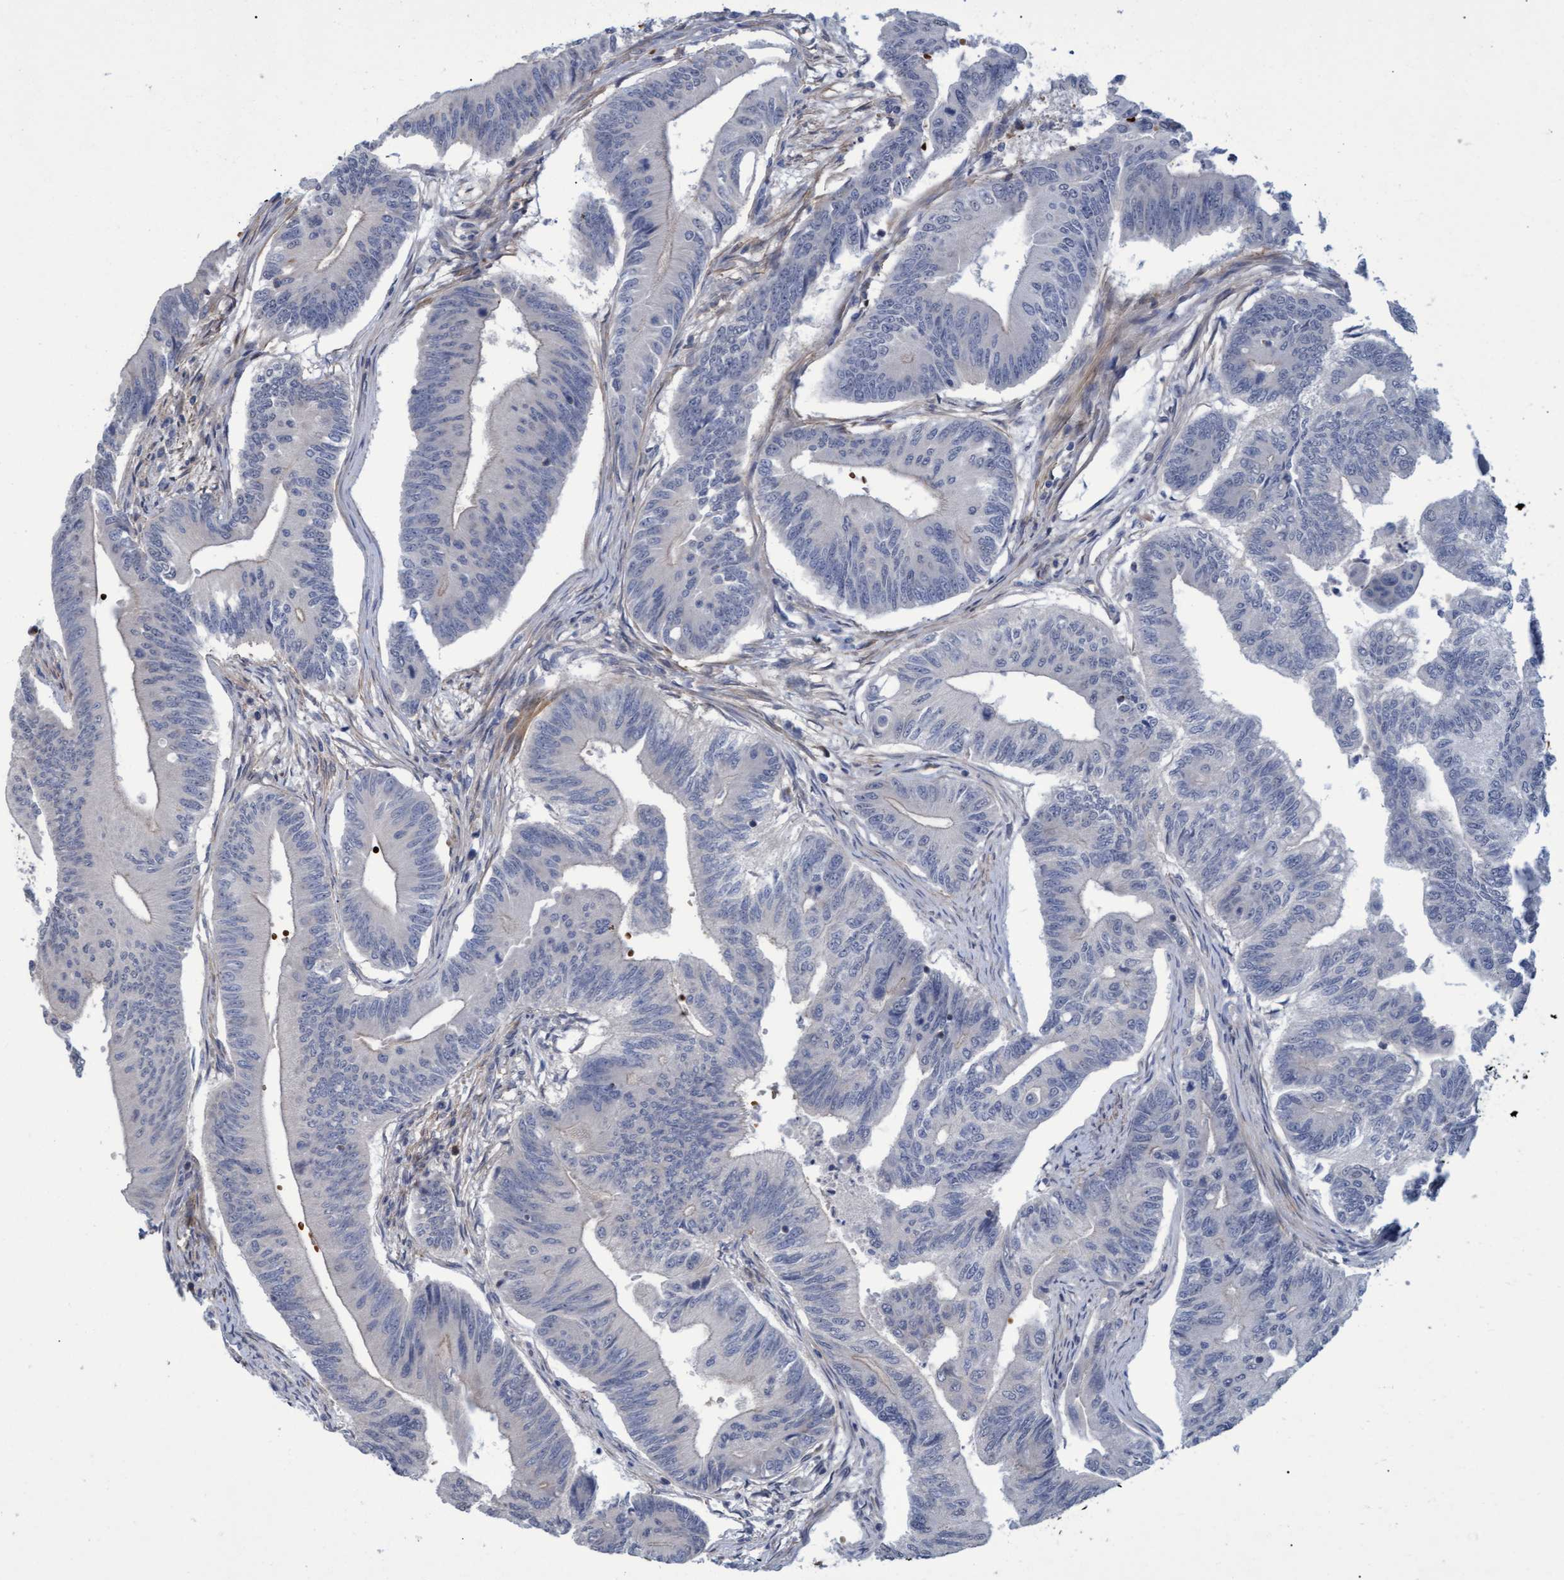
{"staining": {"intensity": "negative", "quantity": "none", "location": "none"}, "tissue": "colorectal cancer", "cell_type": "Tumor cells", "image_type": "cancer", "snomed": [{"axis": "morphology", "description": "Adenoma, NOS"}, {"axis": "morphology", "description": "Adenocarcinoma, NOS"}, {"axis": "topography", "description": "Colon"}], "caption": "Colorectal adenocarcinoma stained for a protein using immunohistochemistry (IHC) reveals no positivity tumor cells.", "gene": "NAA15", "patient": {"sex": "male", "age": 79}}